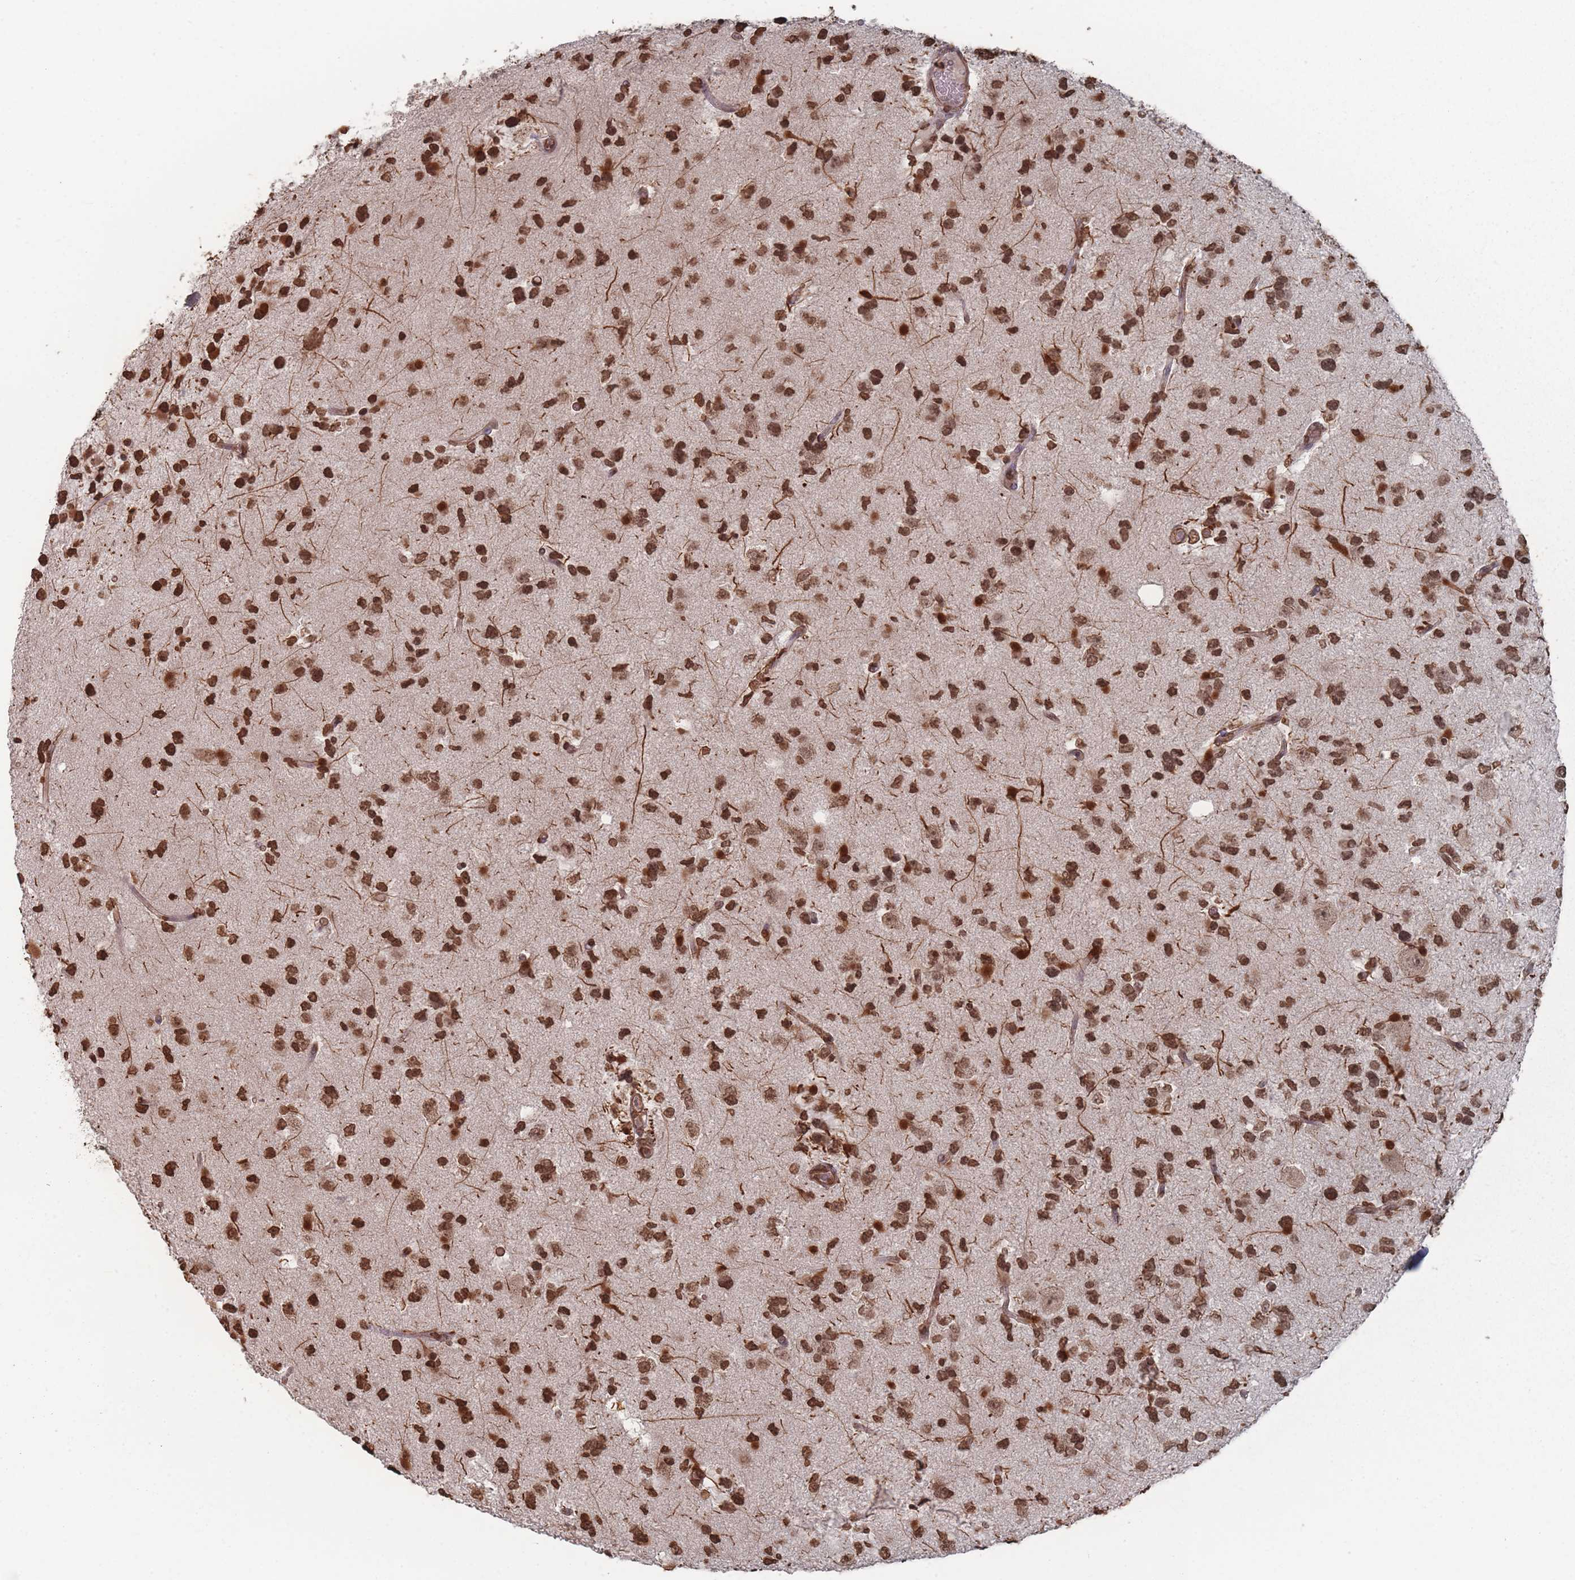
{"staining": {"intensity": "strong", "quantity": ">75%", "location": "nuclear"}, "tissue": "glioma", "cell_type": "Tumor cells", "image_type": "cancer", "snomed": [{"axis": "morphology", "description": "Glioma, malignant, High grade"}, {"axis": "topography", "description": "Brain"}], "caption": "Immunohistochemistry (IHC) micrograph of neoplastic tissue: human malignant high-grade glioma stained using immunohistochemistry (IHC) shows high levels of strong protein expression localized specifically in the nuclear of tumor cells, appearing as a nuclear brown color.", "gene": "PLEKHG5", "patient": {"sex": "male", "age": 53}}